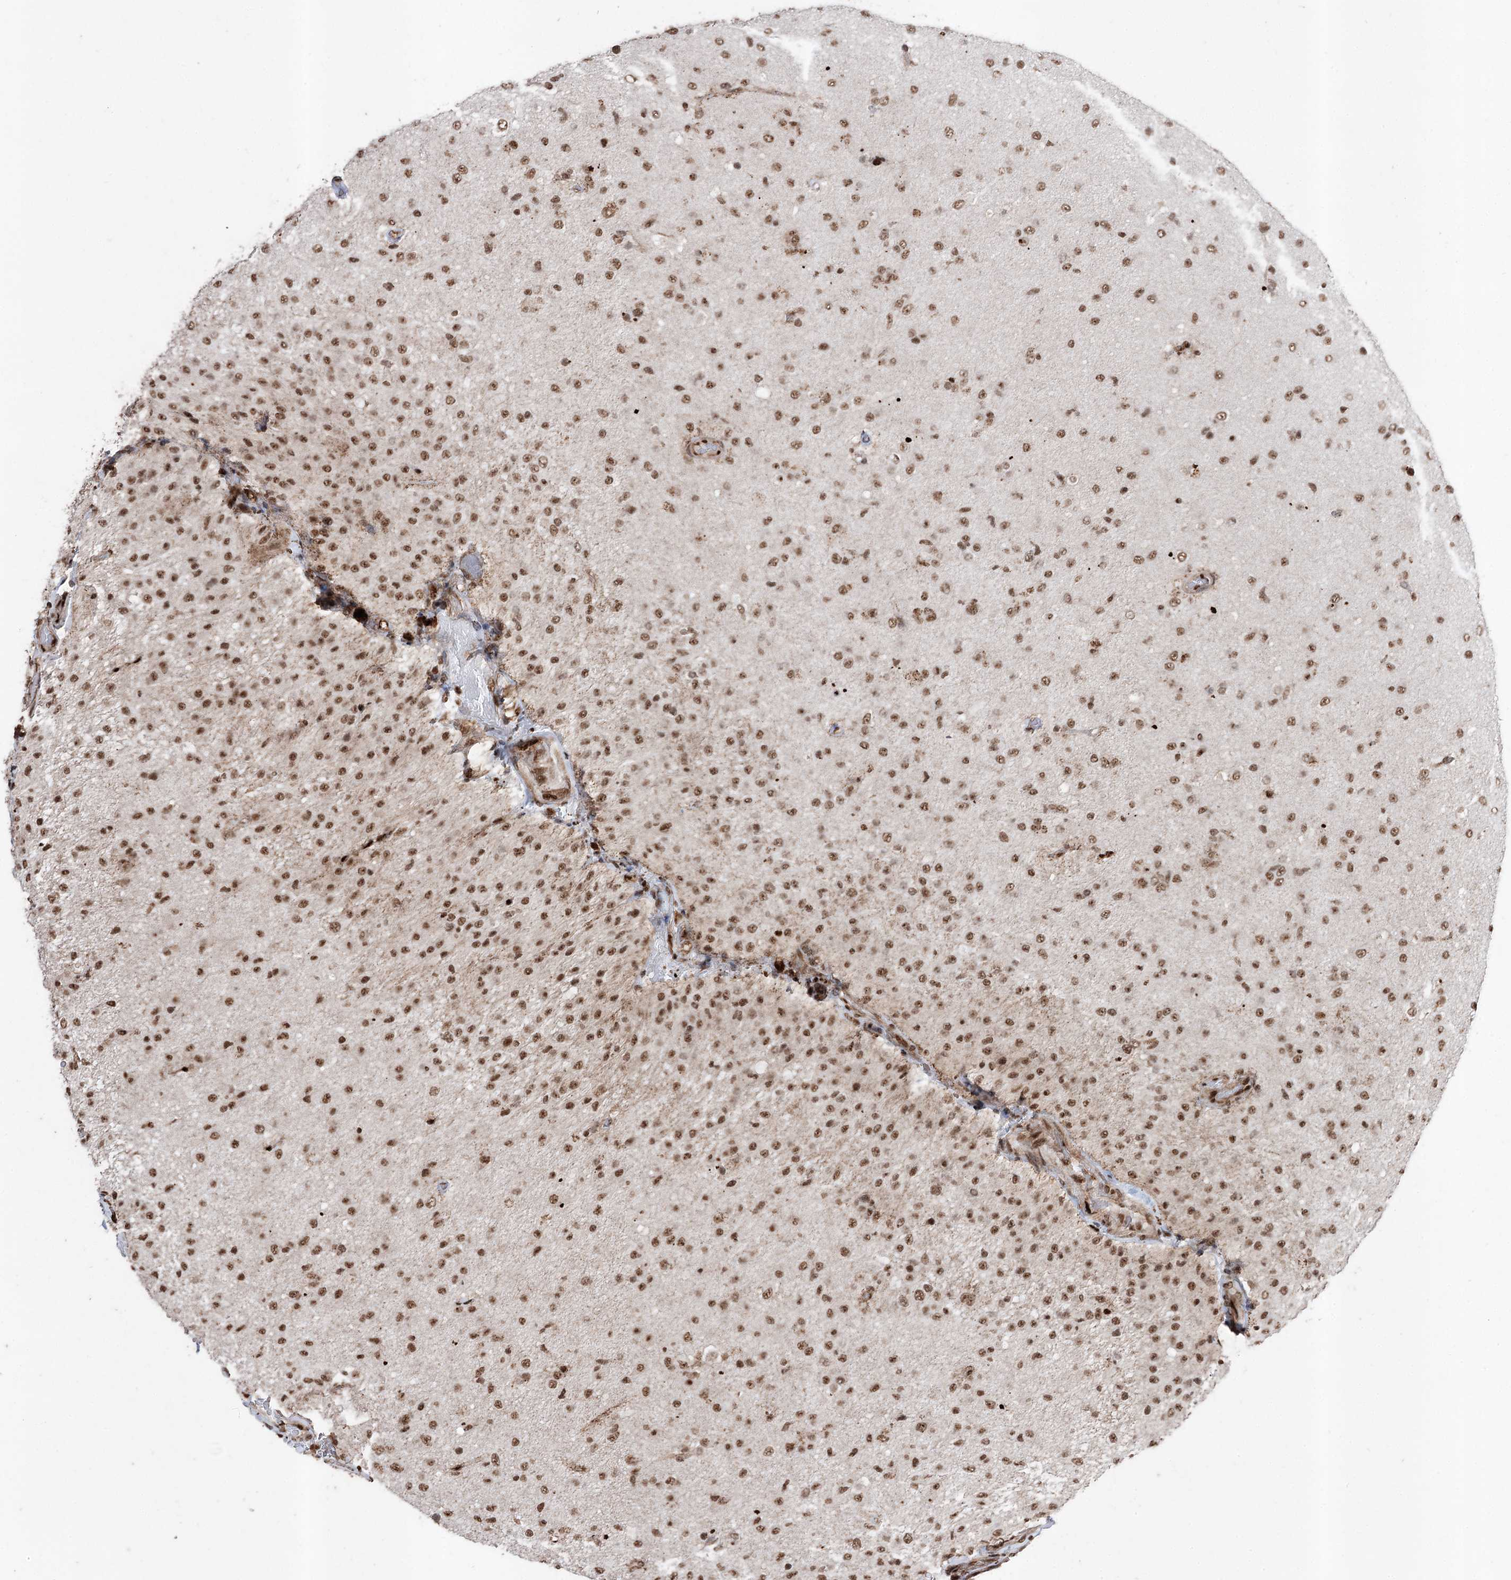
{"staining": {"intensity": "moderate", "quantity": ">75%", "location": "nuclear"}, "tissue": "glioma", "cell_type": "Tumor cells", "image_type": "cancer", "snomed": [{"axis": "morphology", "description": "Glioma, malignant, Low grade"}, {"axis": "topography", "description": "Brain"}], "caption": "Glioma stained with a protein marker demonstrates moderate staining in tumor cells.", "gene": "PDCD4", "patient": {"sex": "male", "age": 65}}